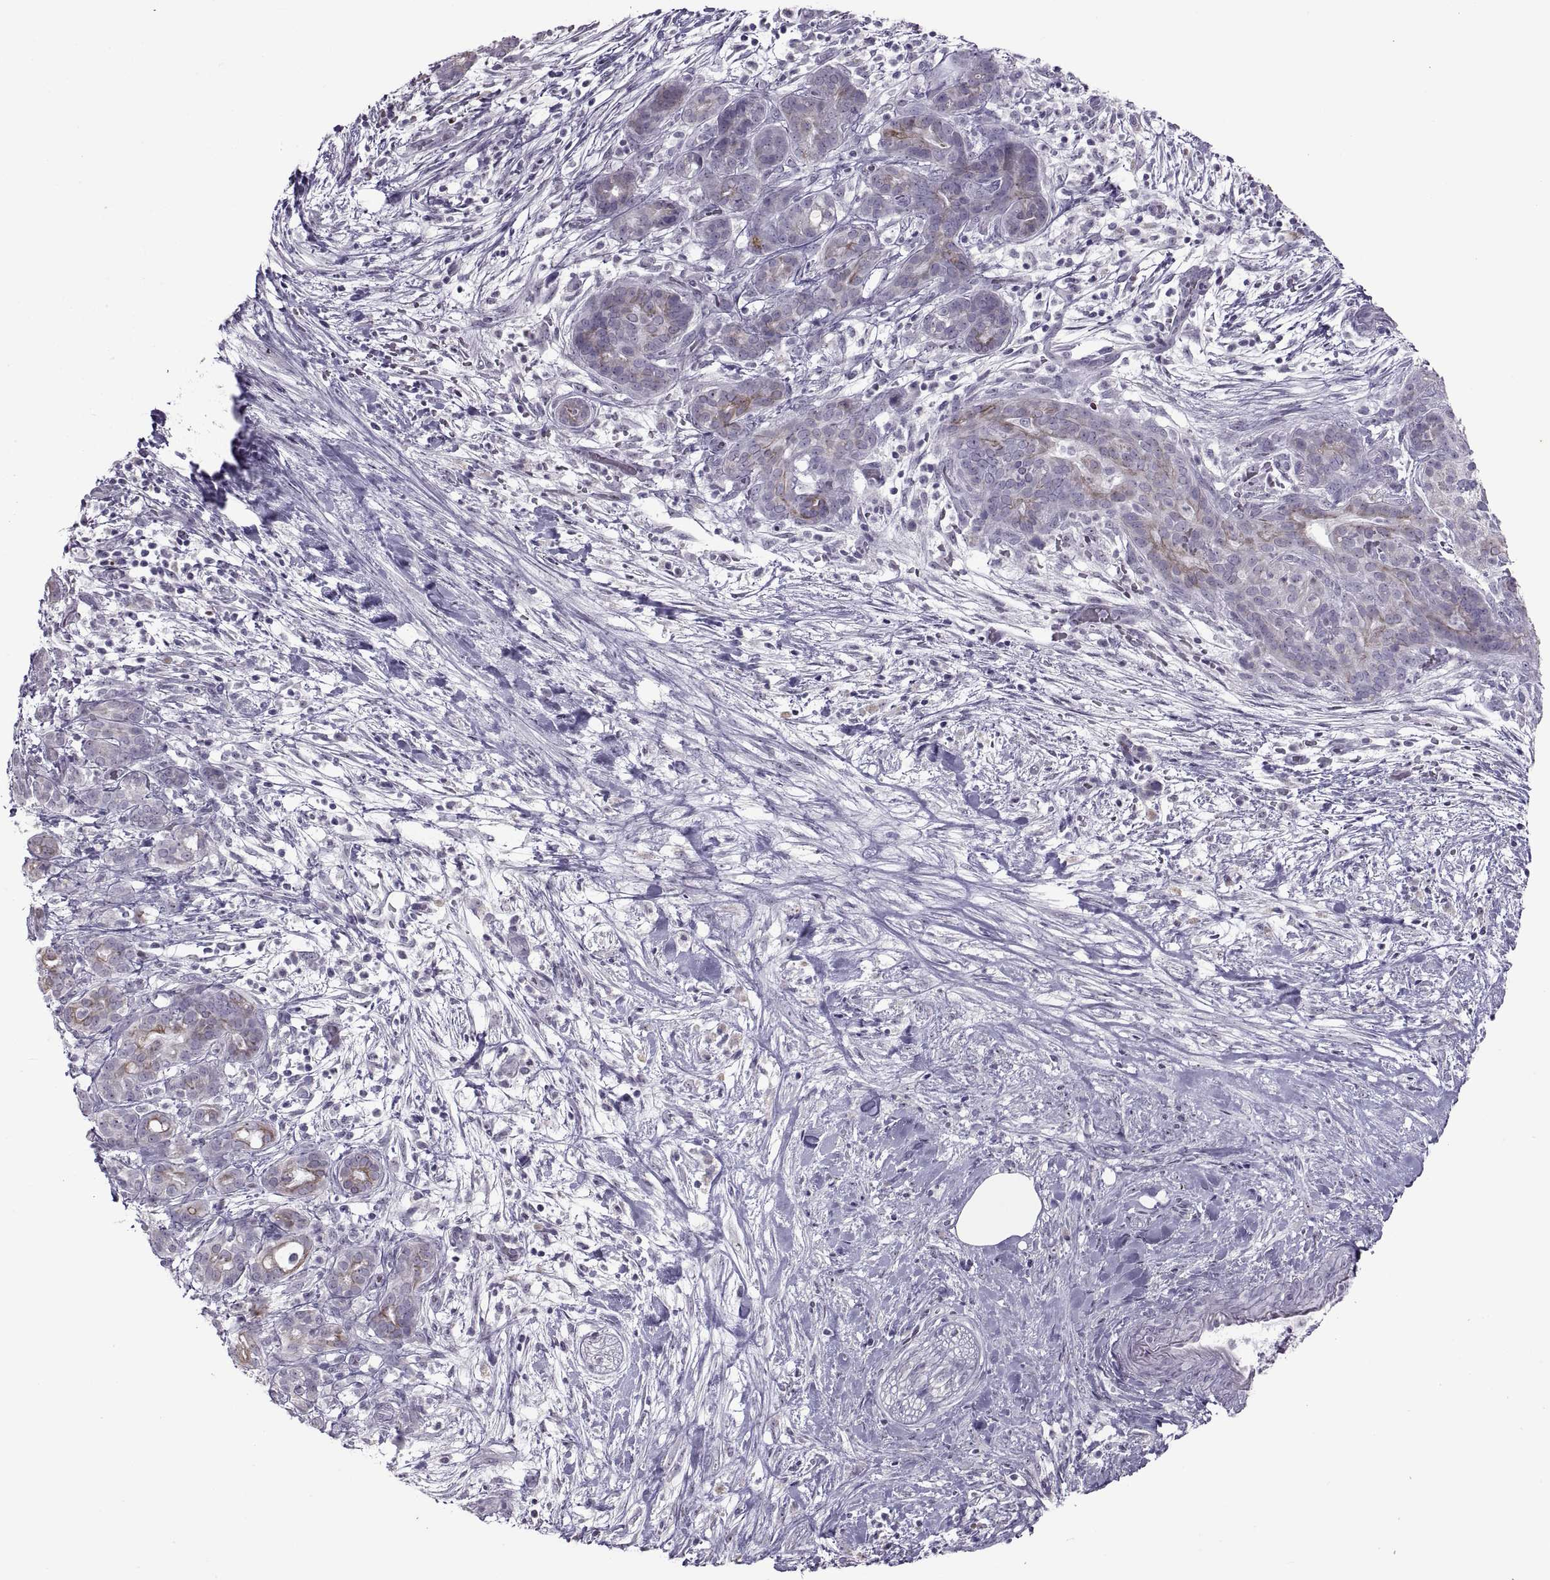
{"staining": {"intensity": "moderate", "quantity": "<25%", "location": "cytoplasmic/membranous"}, "tissue": "pancreatic cancer", "cell_type": "Tumor cells", "image_type": "cancer", "snomed": [{"axis": "morphology", "description": "Adenocarcinoma, NOS"}, {"axis": "topography", "description": "Pancreas"}], "caption": "Pancreatic adenocarcinoma stained for a protein shows moderate cytoplasmic/membranous positivity in tumor cells. The protein is stained brown, and the nuclei are stained in blue (DAB IHC with brightfield microscopy, high magnification).", "gene": "ASIC2", "patient": {"sex": "male", "age": 44}}